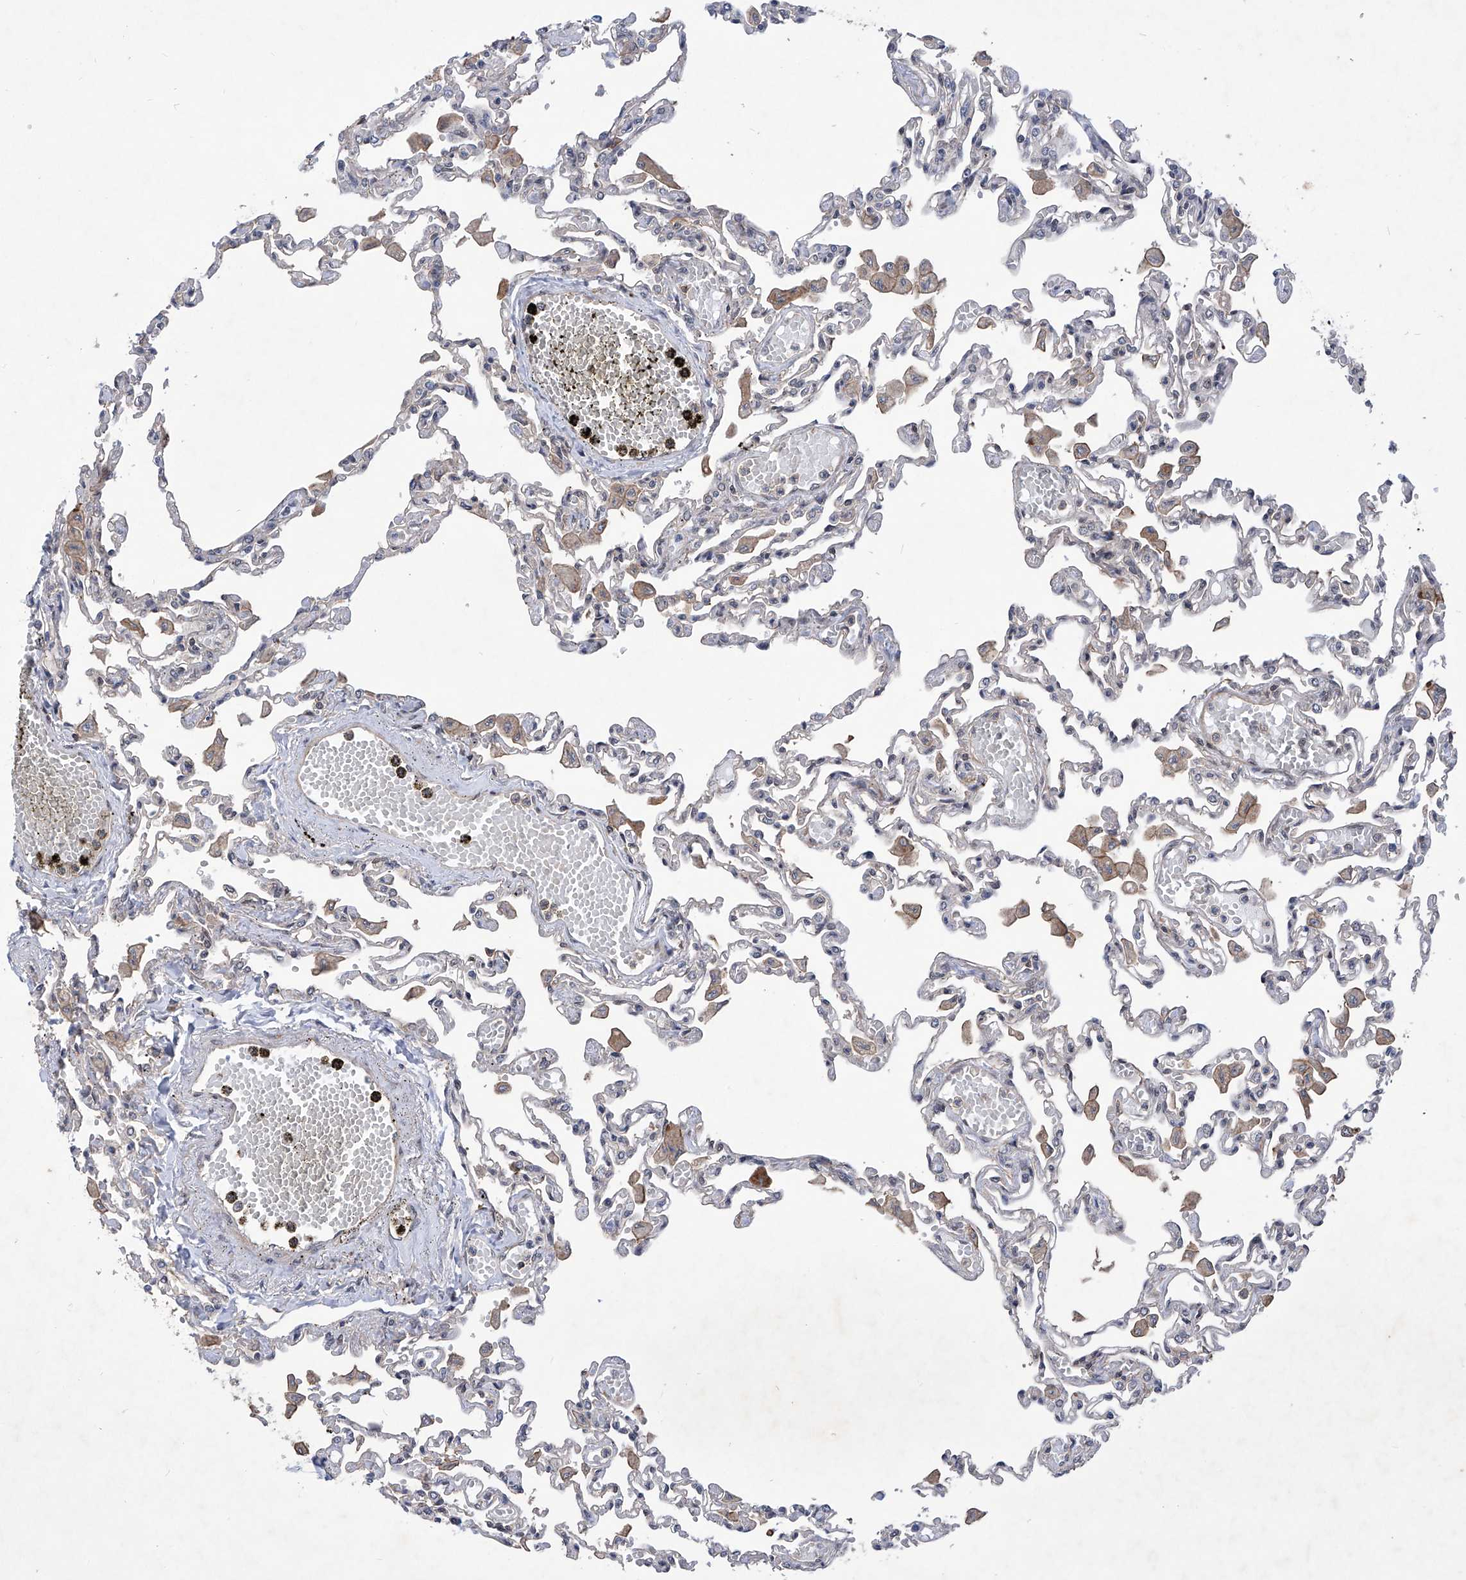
{"staining": {"intensity": "negative", "quantity": "none", "location": "none"}, "tissue": "lung", "cell_type": "Alveolar cells", "image_type": "normal", "snomed": [{"axis": "morphology", "description": "Normal tissue, NOS"}, {"axis": "topography", "description": "Bronchus"}, {"axis": "topography", "description": "Lung"}], "caption": "This is a photomicrograph of IHC staining of unremarkable lung, which shows no staining in alveolar cells.", "gene": "KIFC2", "patient": {"sex": "female", "age": 49}}